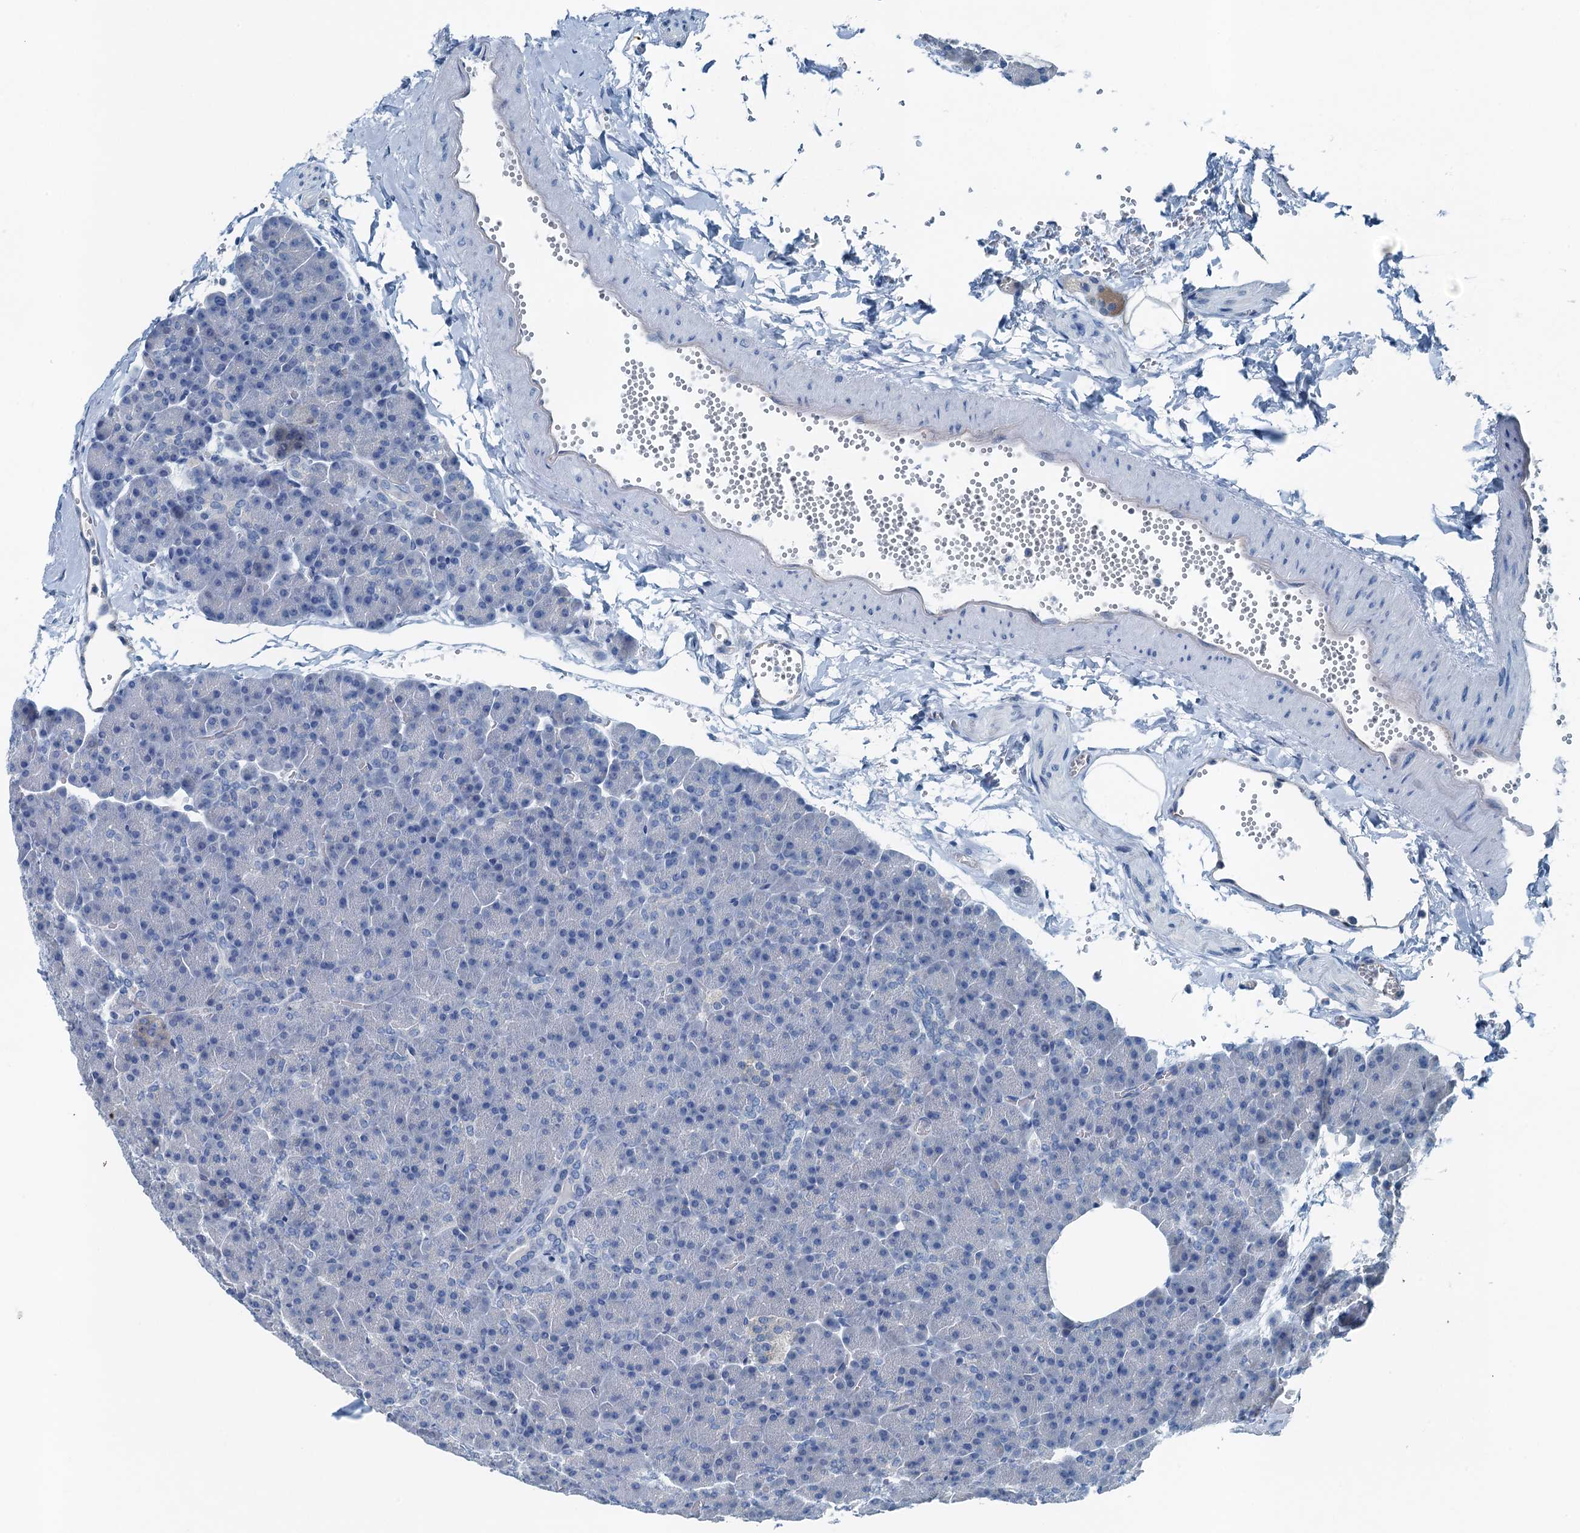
{"staining": {"intensity": "negative", "quantity": "none", "location": "none"}, "tissue": "pancreas", "cell_type": "Exocrine glandular cells", "image_type": "normal", "snomed": [{"axis": "morphology", "description": "Normal tissue, NOS"}, {"axis": "morphology", "description": "Carcinoid, malignant, NOS"}, {"axis": "topography", "description": "Pancreas"}], "caption": "This photomicrograph is of normal pancreas stained with immunohistochemistry to label a protein in brown with the nuclei are counter-stained blue. There is no positivity in exocrine glandular cells.", "gene": "GFOD2", "patient": {"sex": "female", "age": 35}}